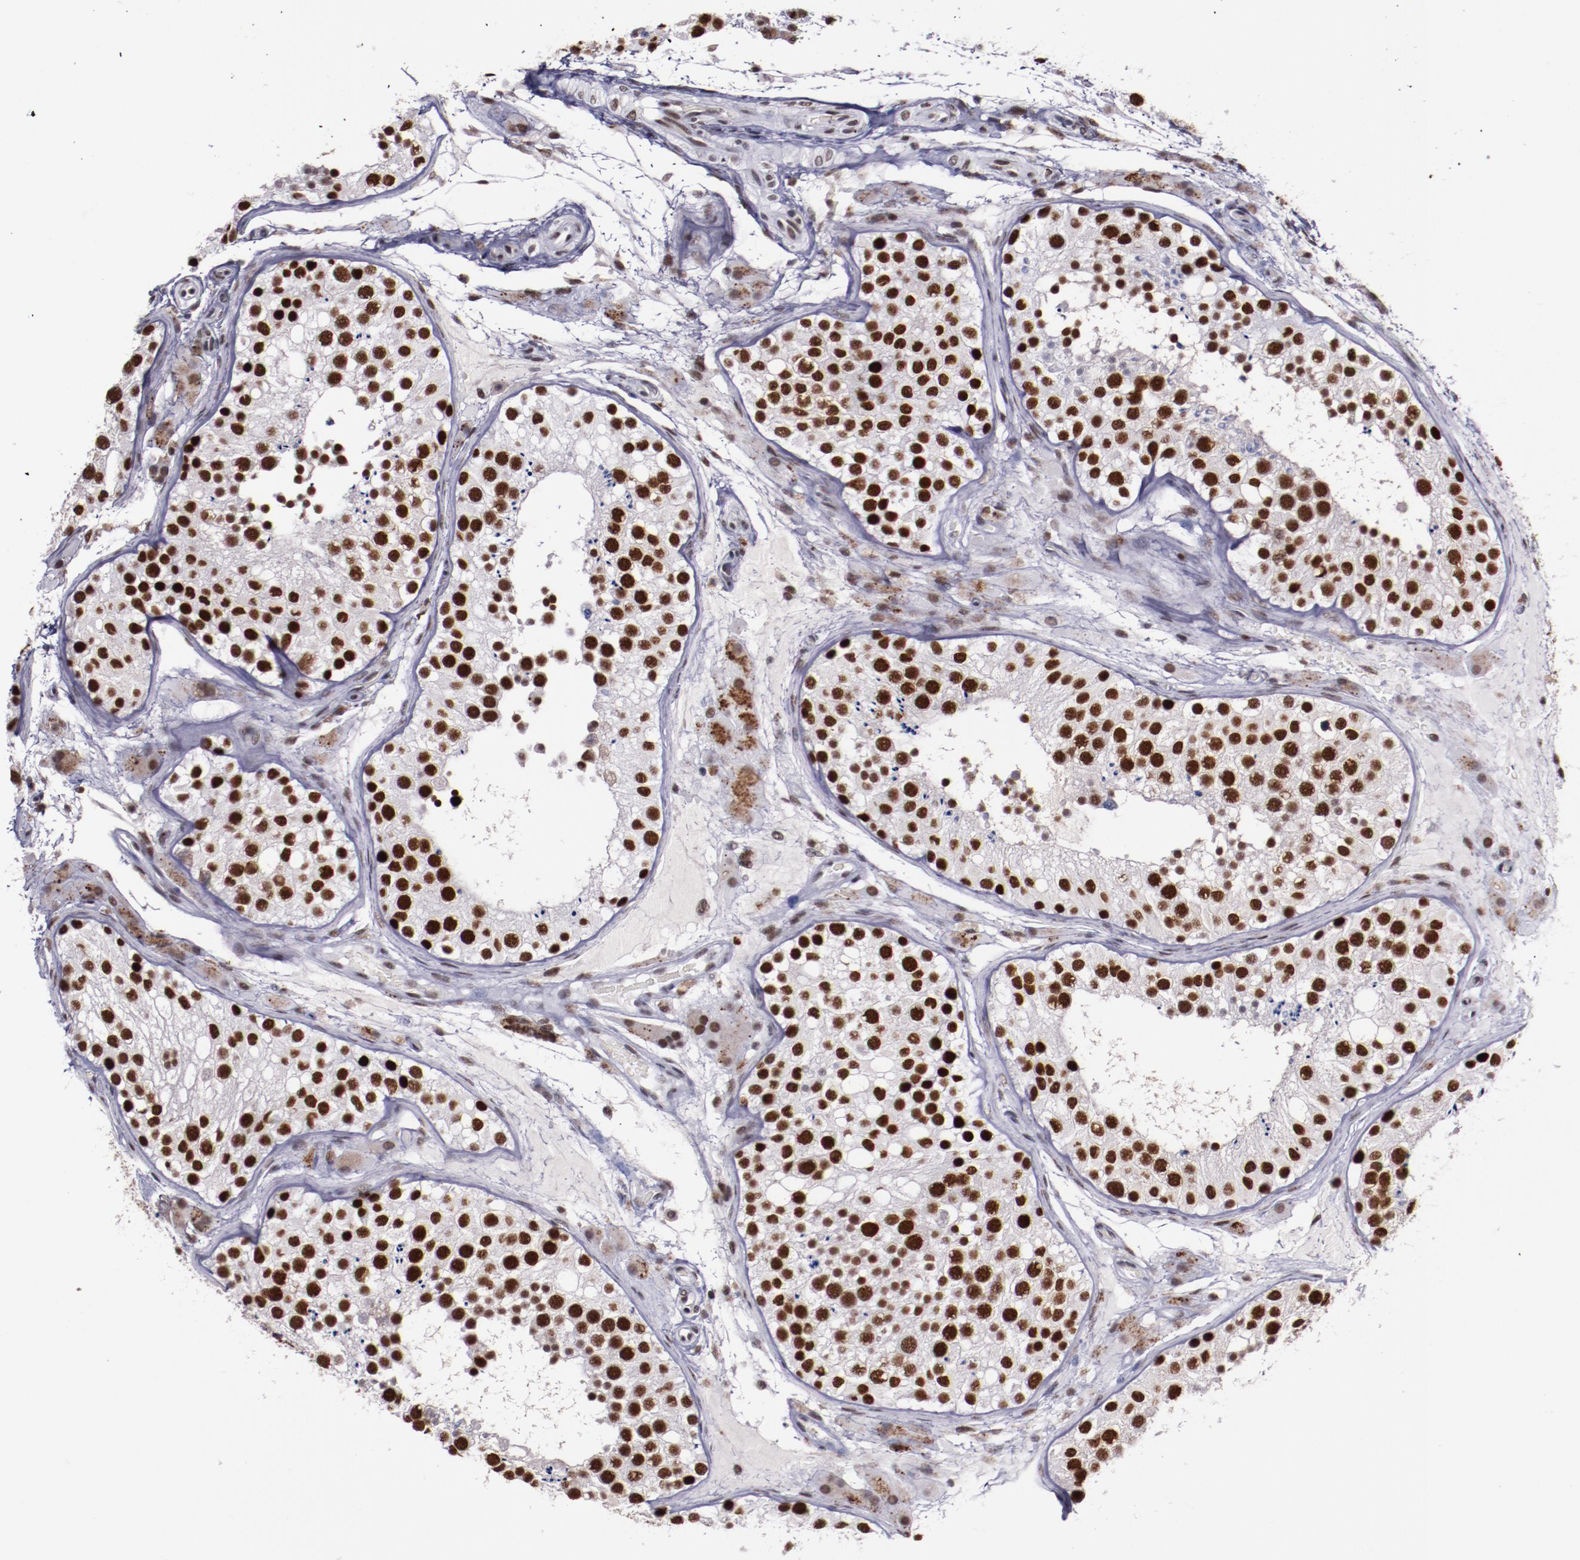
{"staining": {"intensity": "strong", "quantity": ">75%", "location": "nuclear"}, "tissue": "testis", "cell_type": "Cells in seminiferous ducts", "image_type": "normal", "snomed": [{"axis": "morphology", "description": "Normal tissue, NOS"}, {"axis": "topography", "description": "Testis"}], "caption": "The photomicrograph reveals immunohistochemical staining of unremarkable testis. There is strong nuclear staining is appreciated in about >75% of cells in seminiferous ducts.", "gene": "PPP4R3A", "patient": {"sex": "male", "age": 26}}